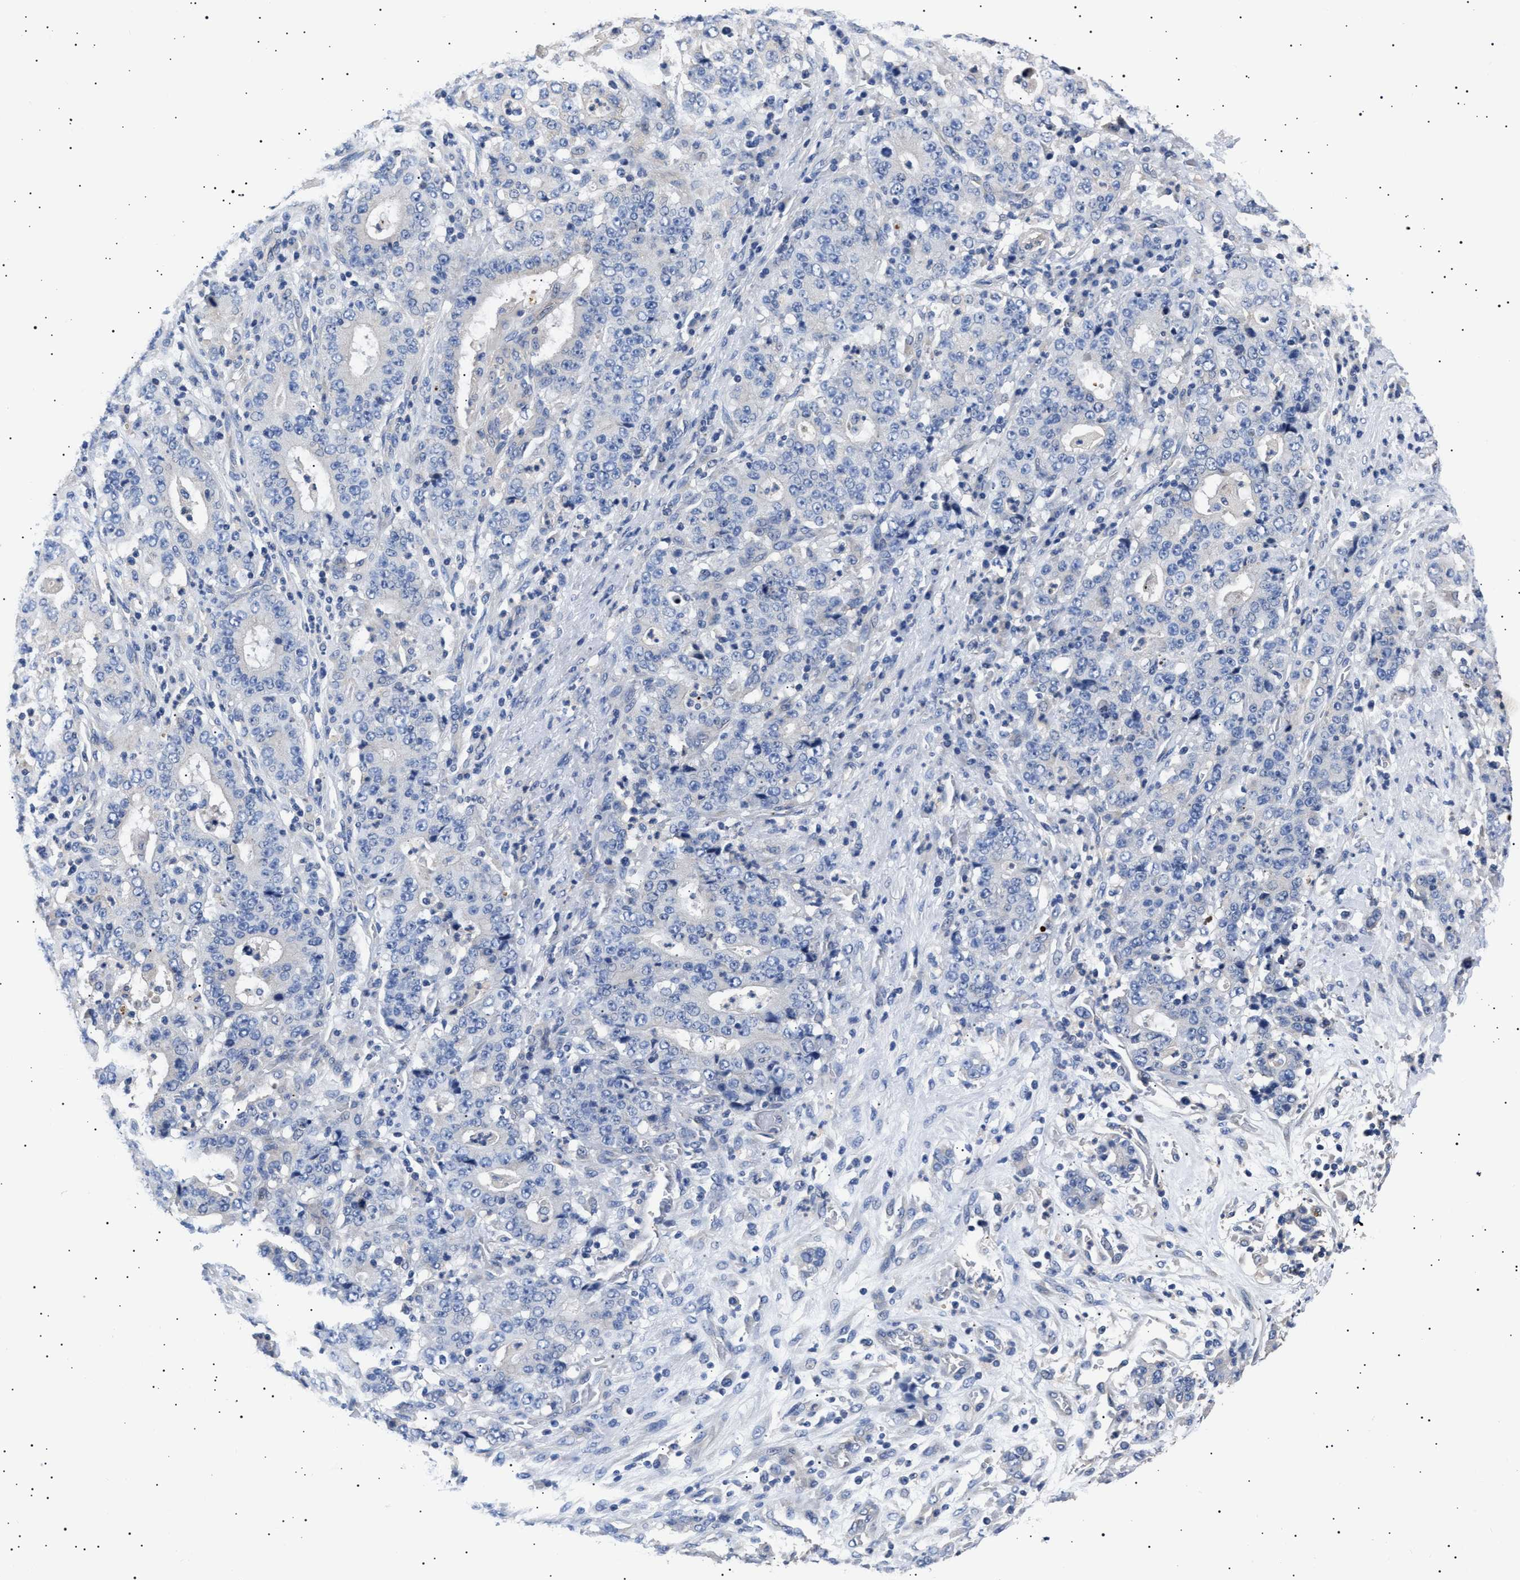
{"staining": {"intensity": "negative", "quantity": "none", "location": "none"}, "tissue": "stomach cancer", "cell_type": "Tumor cells", "image_type": "cancer", "snomed": [{"axis": "morphology", "description": "Normal tissue, NOS"}, {"axis": "morphology", "description": "Adenocarcinoma, NOS"}, {"axis": "topography", "description": "Stomach, upper"}, {"axis": "topography", "description": "Stomach"}], "caption": "An immunohistochemistry micrograph of adenocarcinoma (stomach) is shown. There is no staining in tumor cells of adenocarcinoma (stomach).", "gene": "HEMGN", "patient": {"sex": "male", "age": 59}}